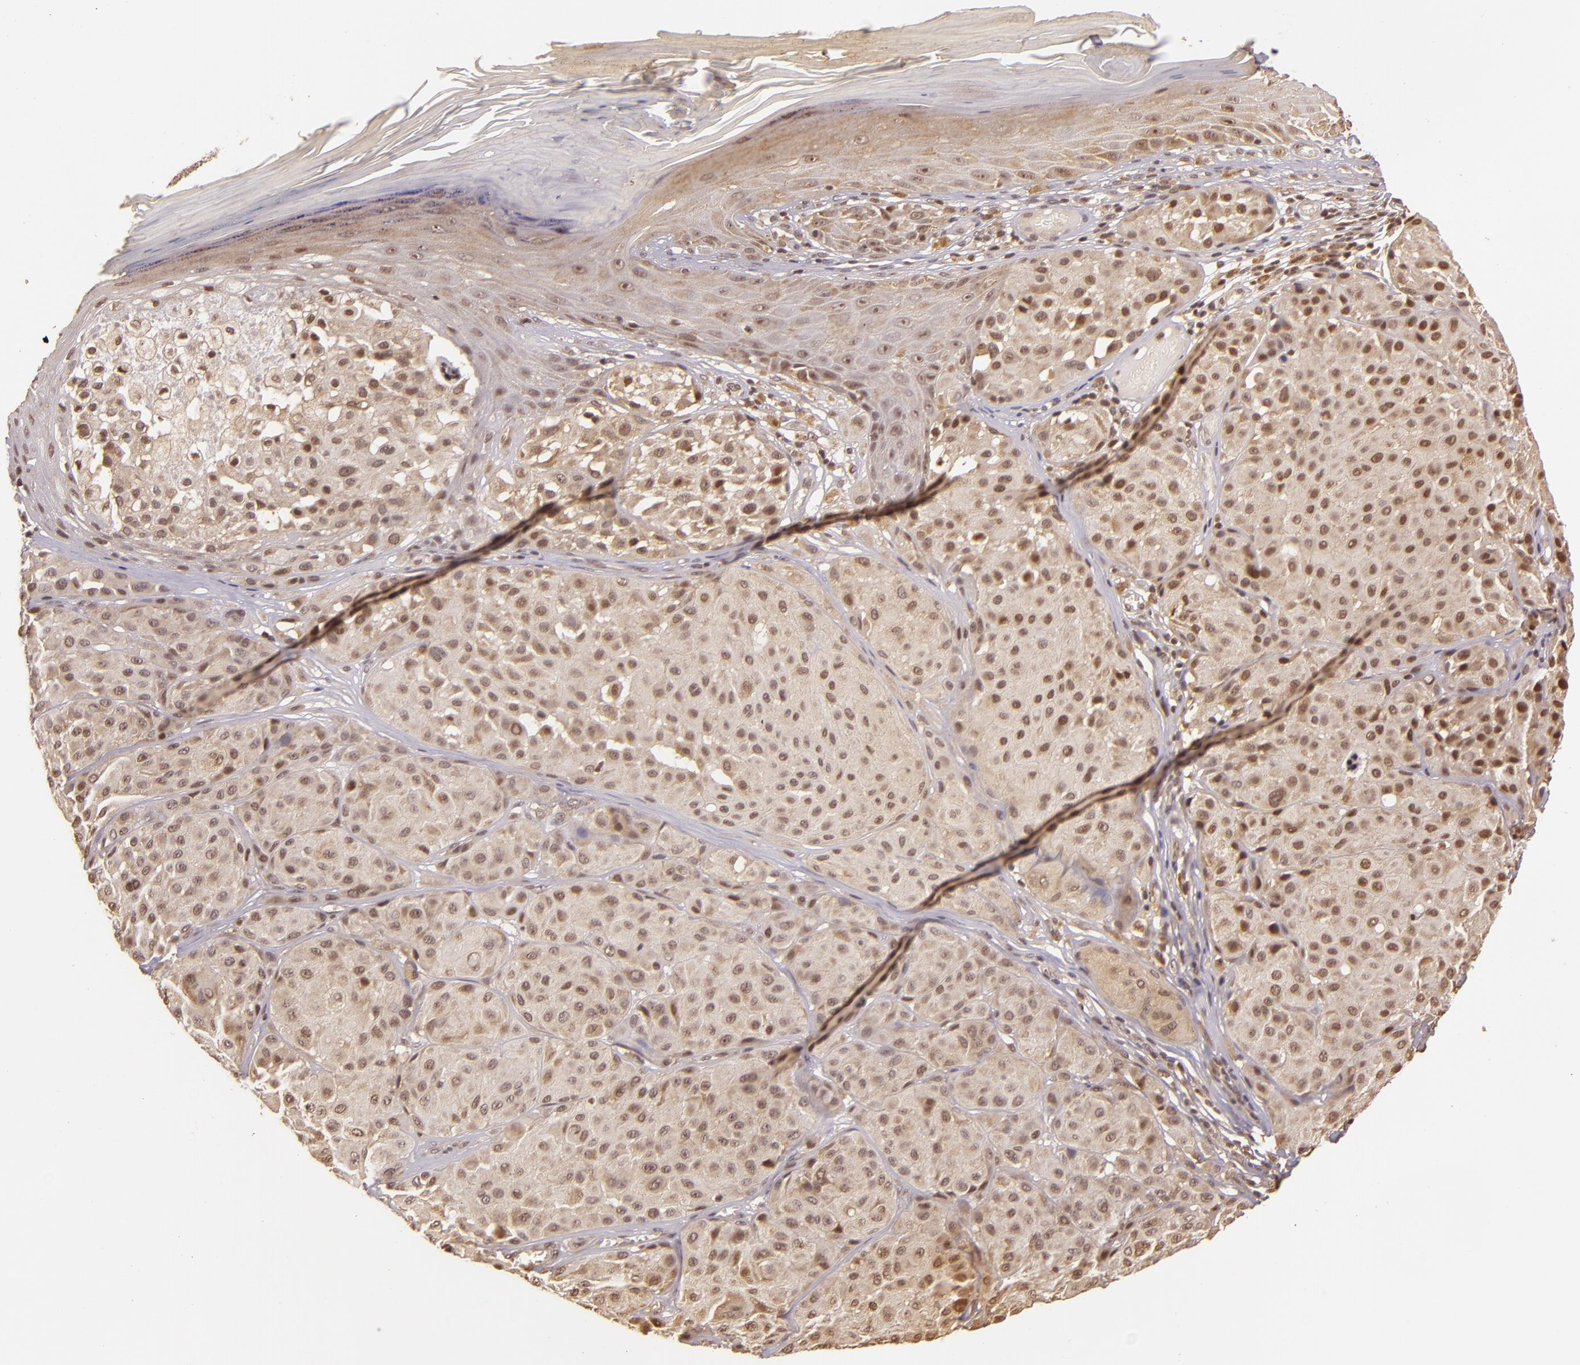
{"staining": {"intensity": "weak", "quantity": ">75%", "location": "cytoplasmic/membranous,nuclear"}, "tissue": "melanoma", "cell_type": "Tumor cells", "image_type": "cancer", "snomed": [{"axis": "morphology", "description": "Malignant melanoma, NOS"}, {"axis": "topography", "description": "Skin"}], "caption": "Approximately >75% of tumor cells in human melanoma display weak cytoplasmic/membranous and nuclear protein positivity as visualized by brown immunohistochemical staining.", "gene": "TXNRD2", "patient": {"sex": "male", "age": 36}}